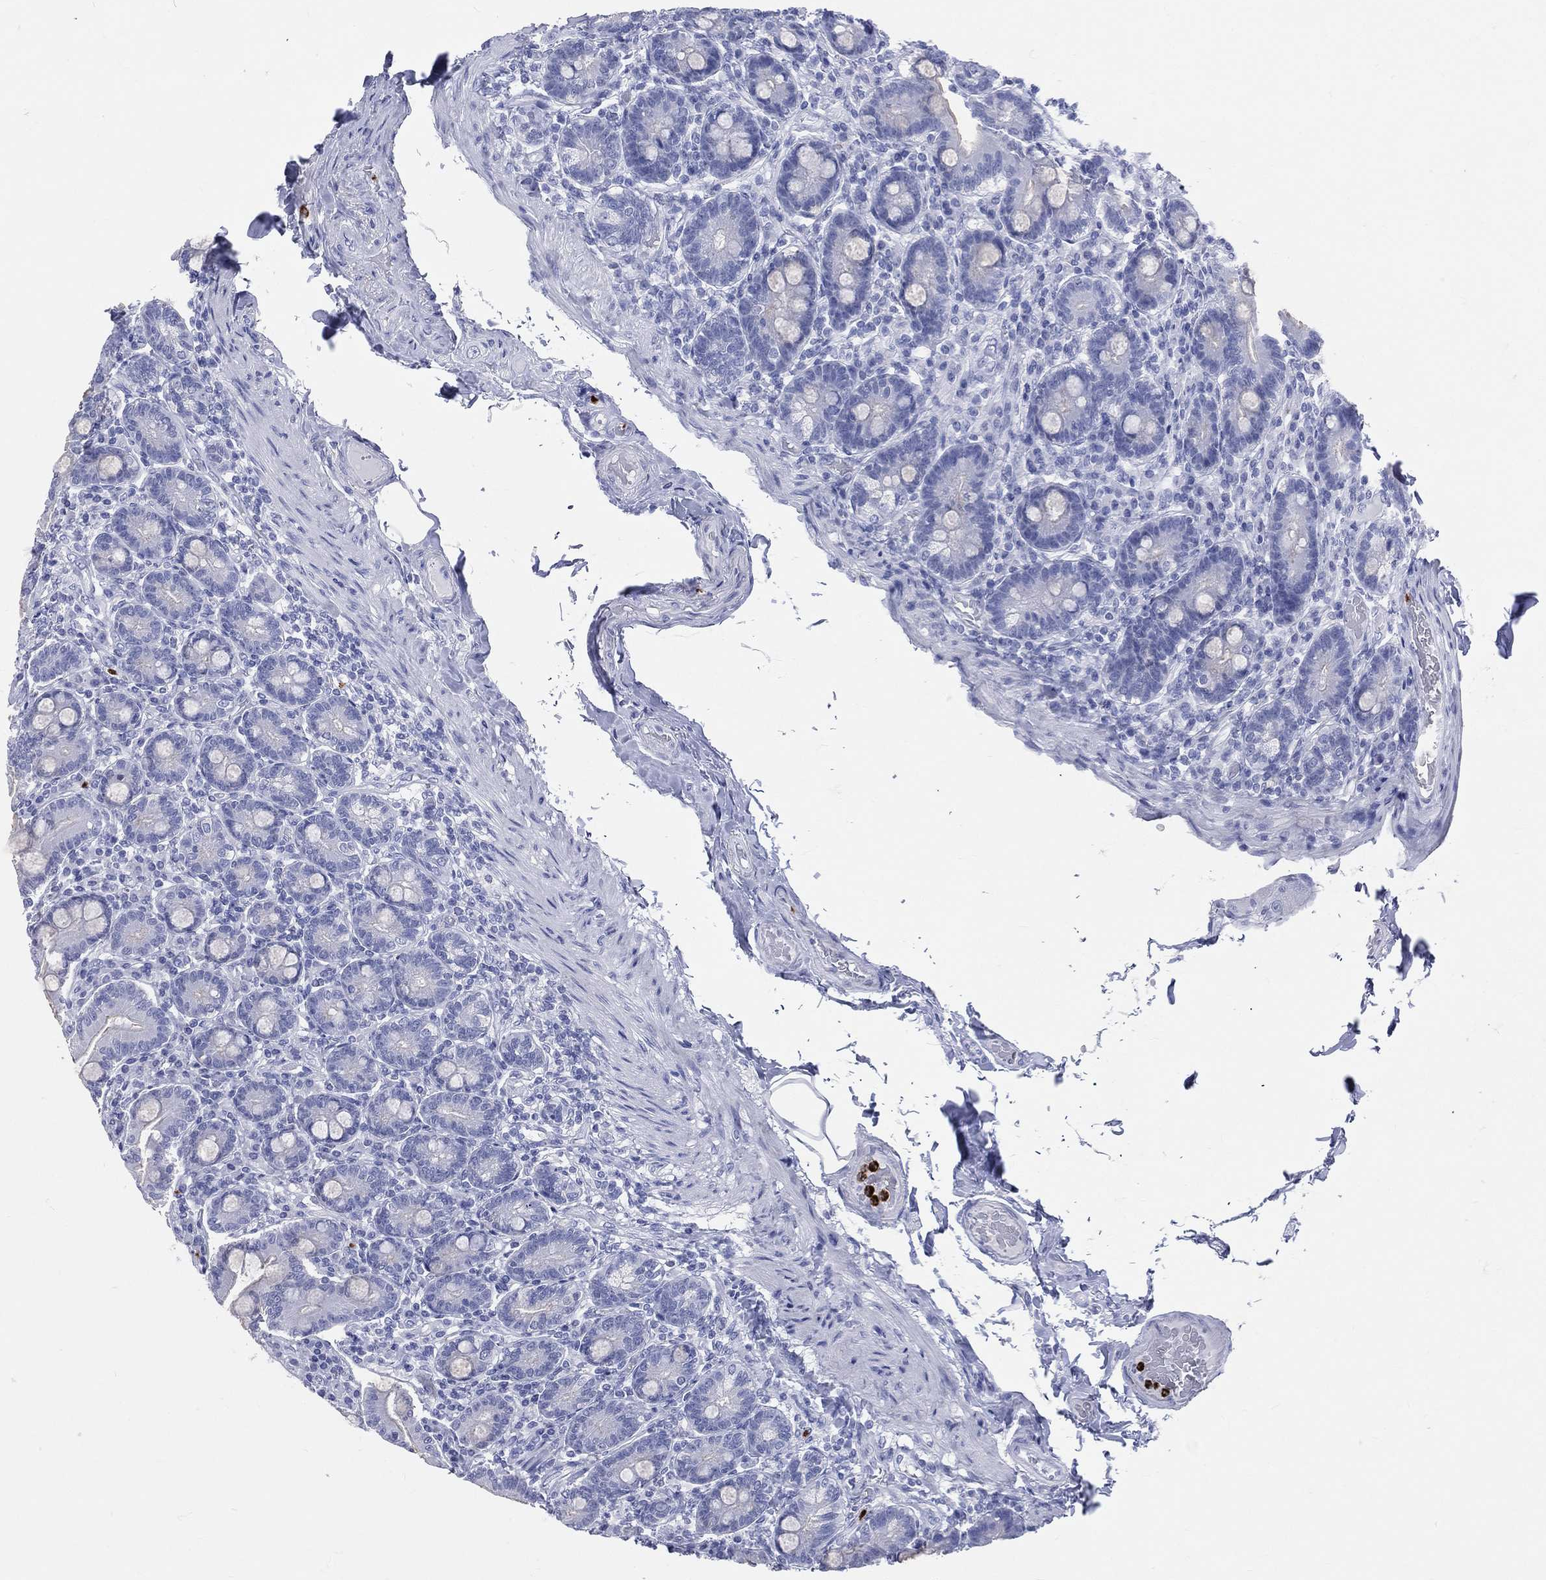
{"staining": {"intensity": "negative", "quantity": "none", "location": "none"}, "tissue": "small intestine", "cell_type": "Glandular cells", "image_type": "normal", "snomed": [{"axis": "morphology", "description": "Normal tissue, NOS"}, {"axis": "topography", "description": "Small intestine"}], "caption": "Protein analysis of benign small intestine demonstrates no significant expression in glandular cells.", "gene": "PGLYRP1", "patient": {"sex": "male", "age": 66}}